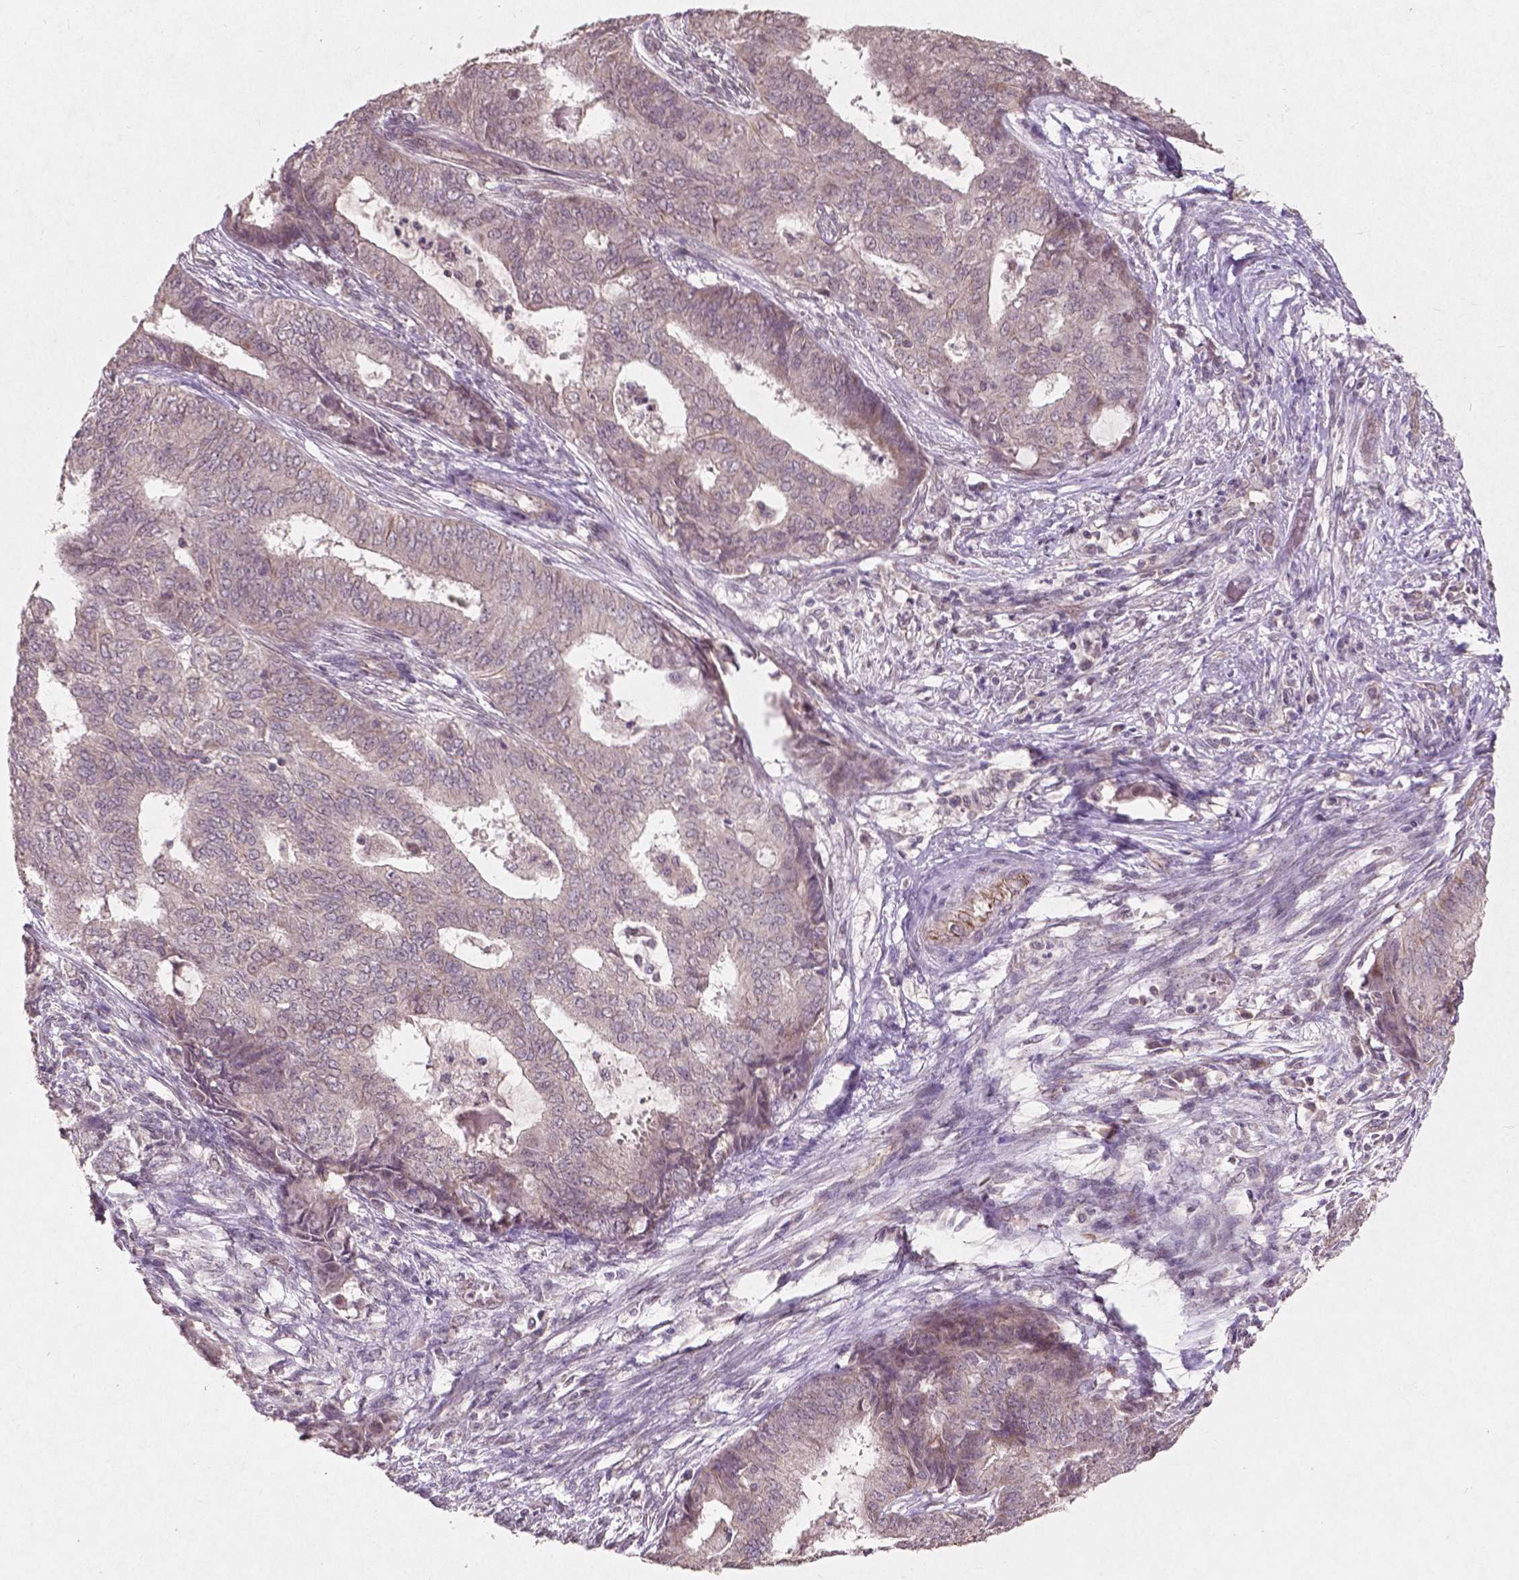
{"staining": {"intensity": "negative", "quantity": "none", "location": "none"}, "tissue": "endometrial cancer", "cell_type": "Tumor cells", "image_type": "cancer", "snomed": [{"axis": "morphology", "description": "Adenocarcinoma, NOS"}, {"axis": "topography", "description": "Endometrium"}], "caption": "An image of endometrial cancer stained for a protein displays no brown staining in tumor cells.", "gene": "SMAD2", "patient": {"sex": "female", "age": 62}}